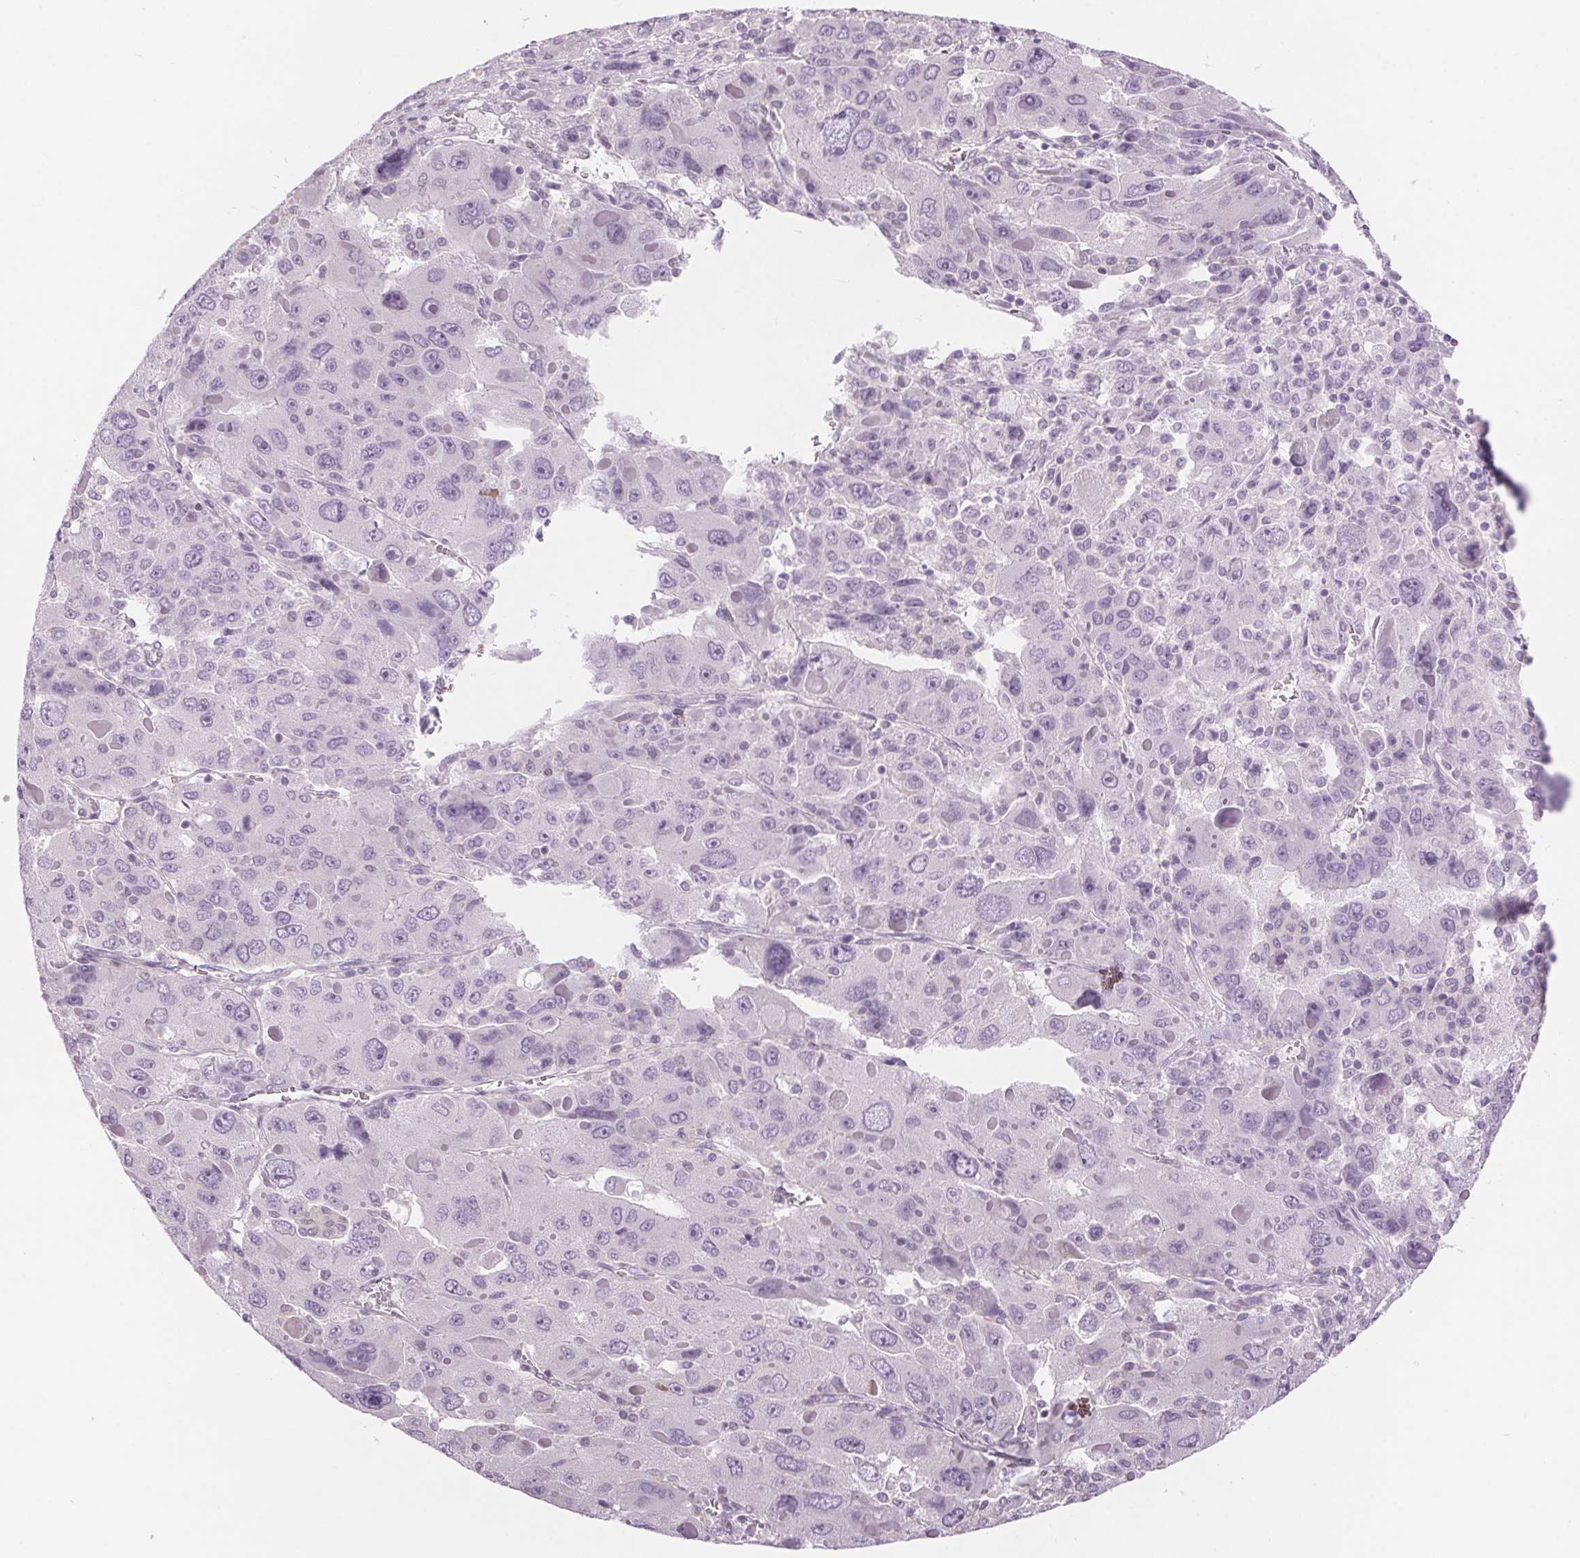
{"staining": {"intensity": "negative", "quantity": "none", "location": "none"}, "tissue": "liver cancer", "cell_type": "Tumor cells", "image_type": "cancer", "snomed": [{"axis": "morphology", "description": "Carcinoma, Hepatocellular, NOS"}, {"axis": "topography", "description": "Liver"}], "caption": "This is a image of IHC staining of liver cancer, which shows no staining in tumor cells. (DAB immunohistochemistry (IHC) visualized using brightfield microscopy, high magnification).", "gene": "SLC6A19", "patient": {"sex": "female", "age": 41}}